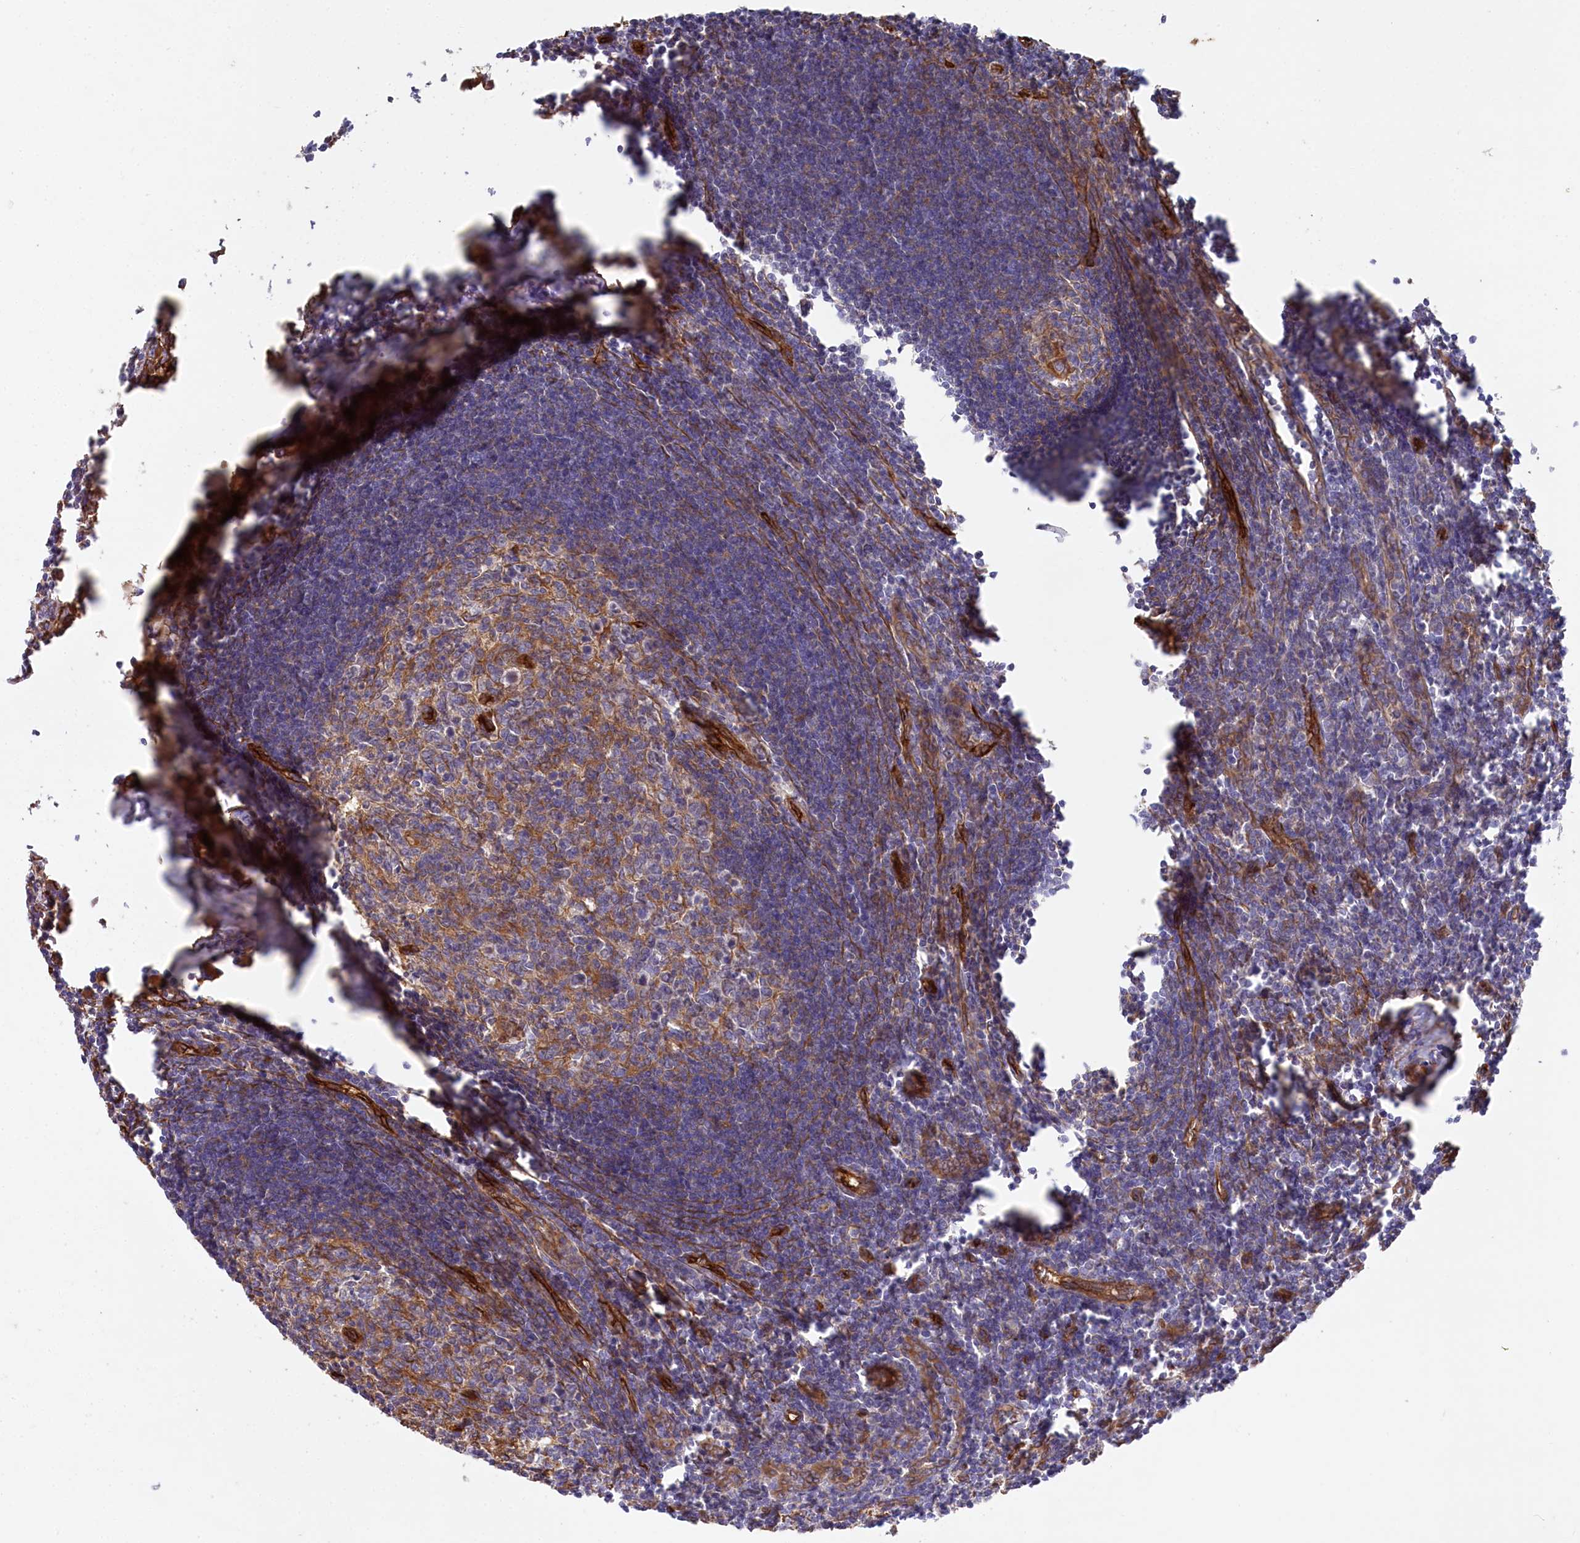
{"staining": {"intensity": "moderate", "quantity": "25%-75%", "location": "cytoplasmic/membranous"}, "tissue": "lymph node", "cell_type": "Germinal center cells", "image_type": "normal", "snomed": [{"axis": "morphology", "description": "Normal tissue, NOS"}, {"axis": "morphology", "description": "Malignant melanoma, Metastatic site"}, {"axis": "topography", "description": "Lymph node"}], "caption": "Immunohistochemical staining of unremarkable lymph node demonstrates moderate cytoplasmic/membranous protein staining in about 25%-75% of germinal center cells. The protein is stained brown, and the nuclei are stained in blue (DAB (3,3'-diaminobenzidine) IHC with brightfield microscopy, high magnification).", "gene": "MTPAP", "patient": {"sex": "male", "age": 41}}